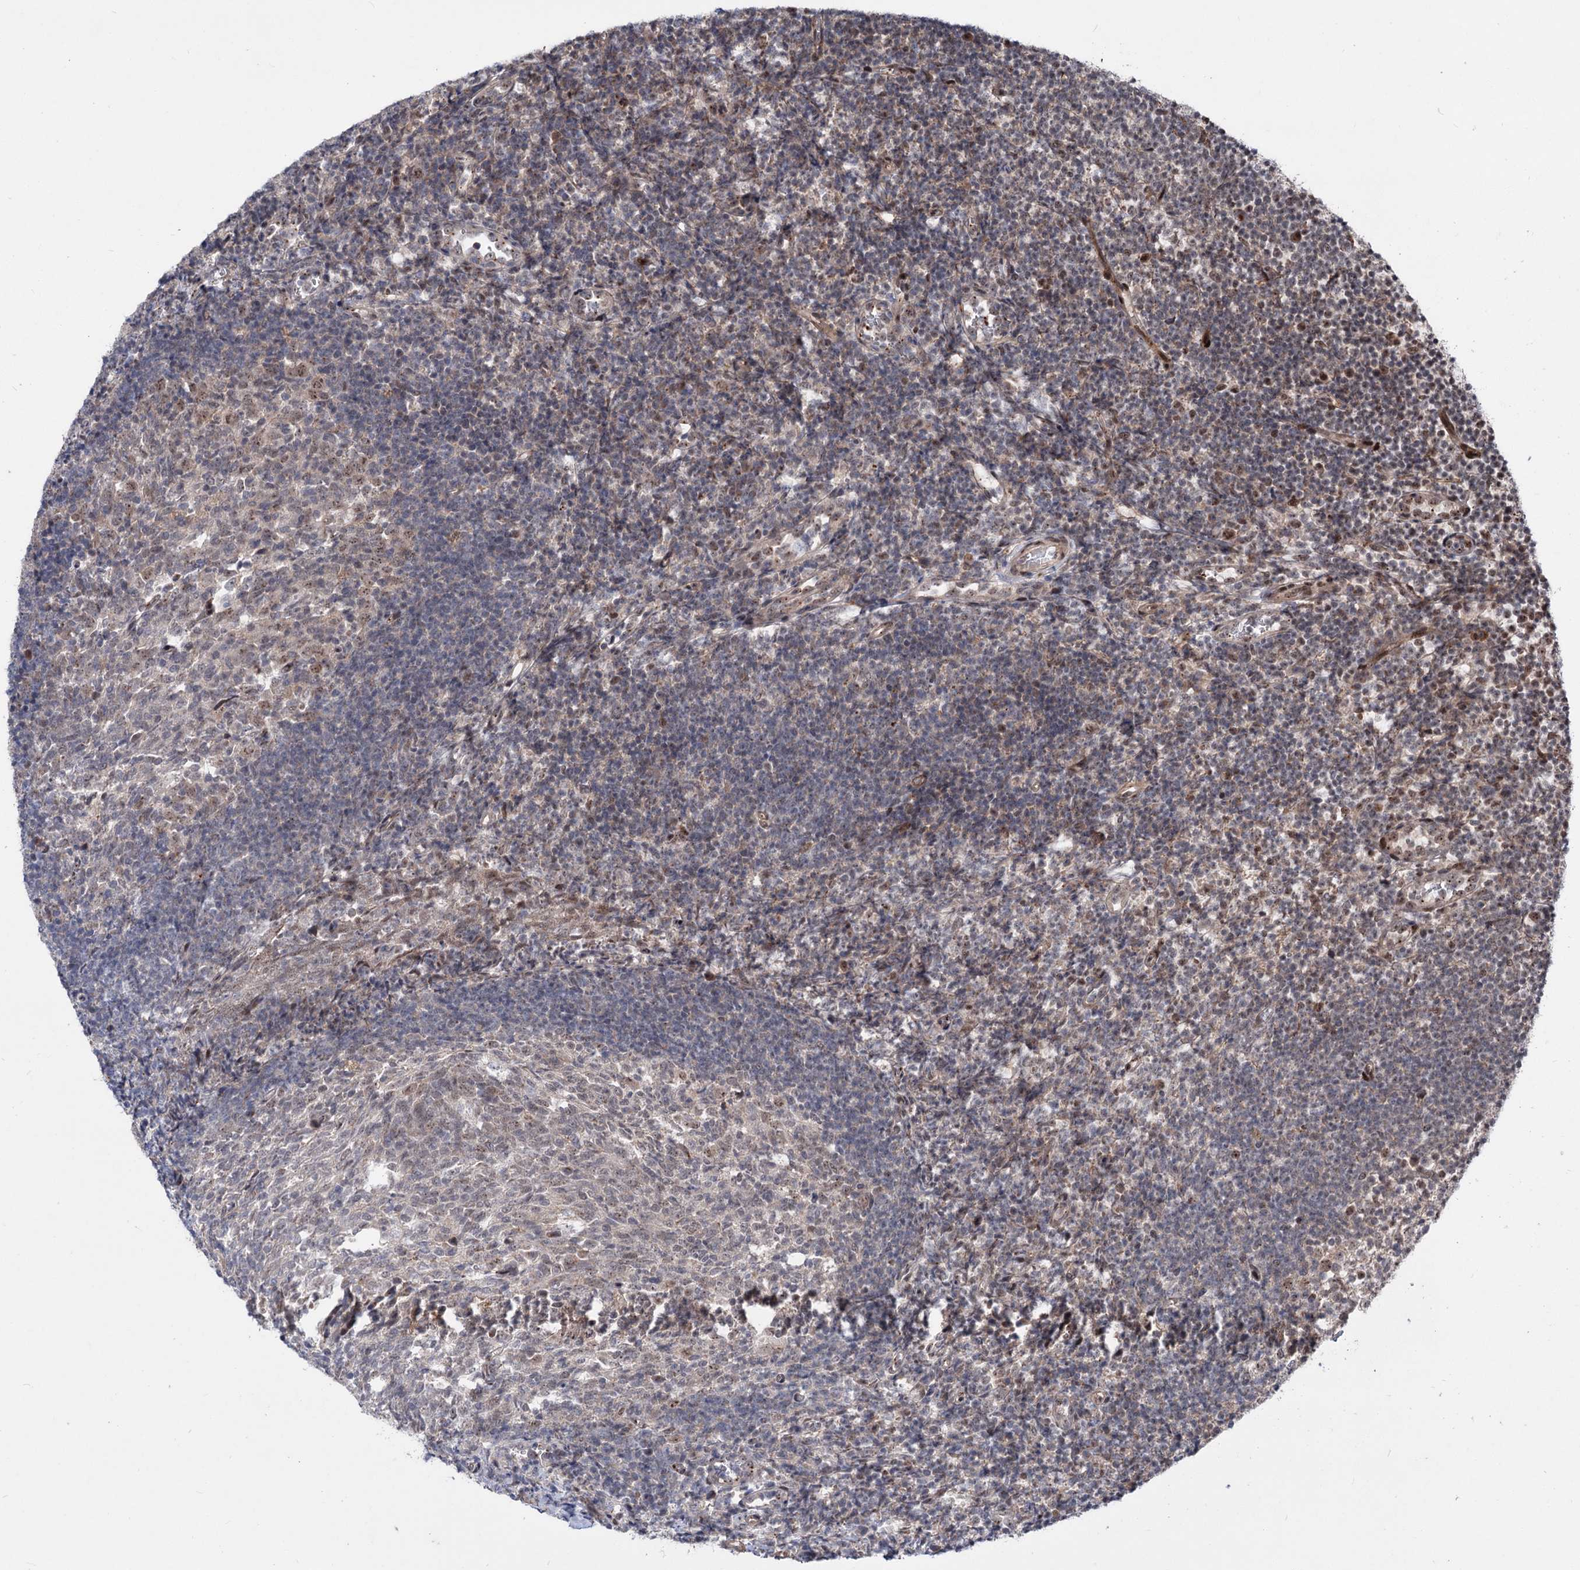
{"staining": {"intensity": "moderate", "quantity": ">75%", "location": "nuclear"}, "tissue": "tonsil", "cell_type": "Germinal center cells", "image_type": "normal", "snomed": [{"axis": "morphology", "description": "Normal tissue, NOS"}, {"axis": "topography", "description": "Tonsil"}], "caption": "High-magnification brightfield microscopy of benign tonsil stained with DAB (3,3'-diaminobenzidine) (brown) and counterstained with hematoxylin (blue). germinal center cells exhibit moderate nuclear staining is identified in about>75% of cells.", "gene": "MAML1", "patient": {"sex": "female", "age": 10}}